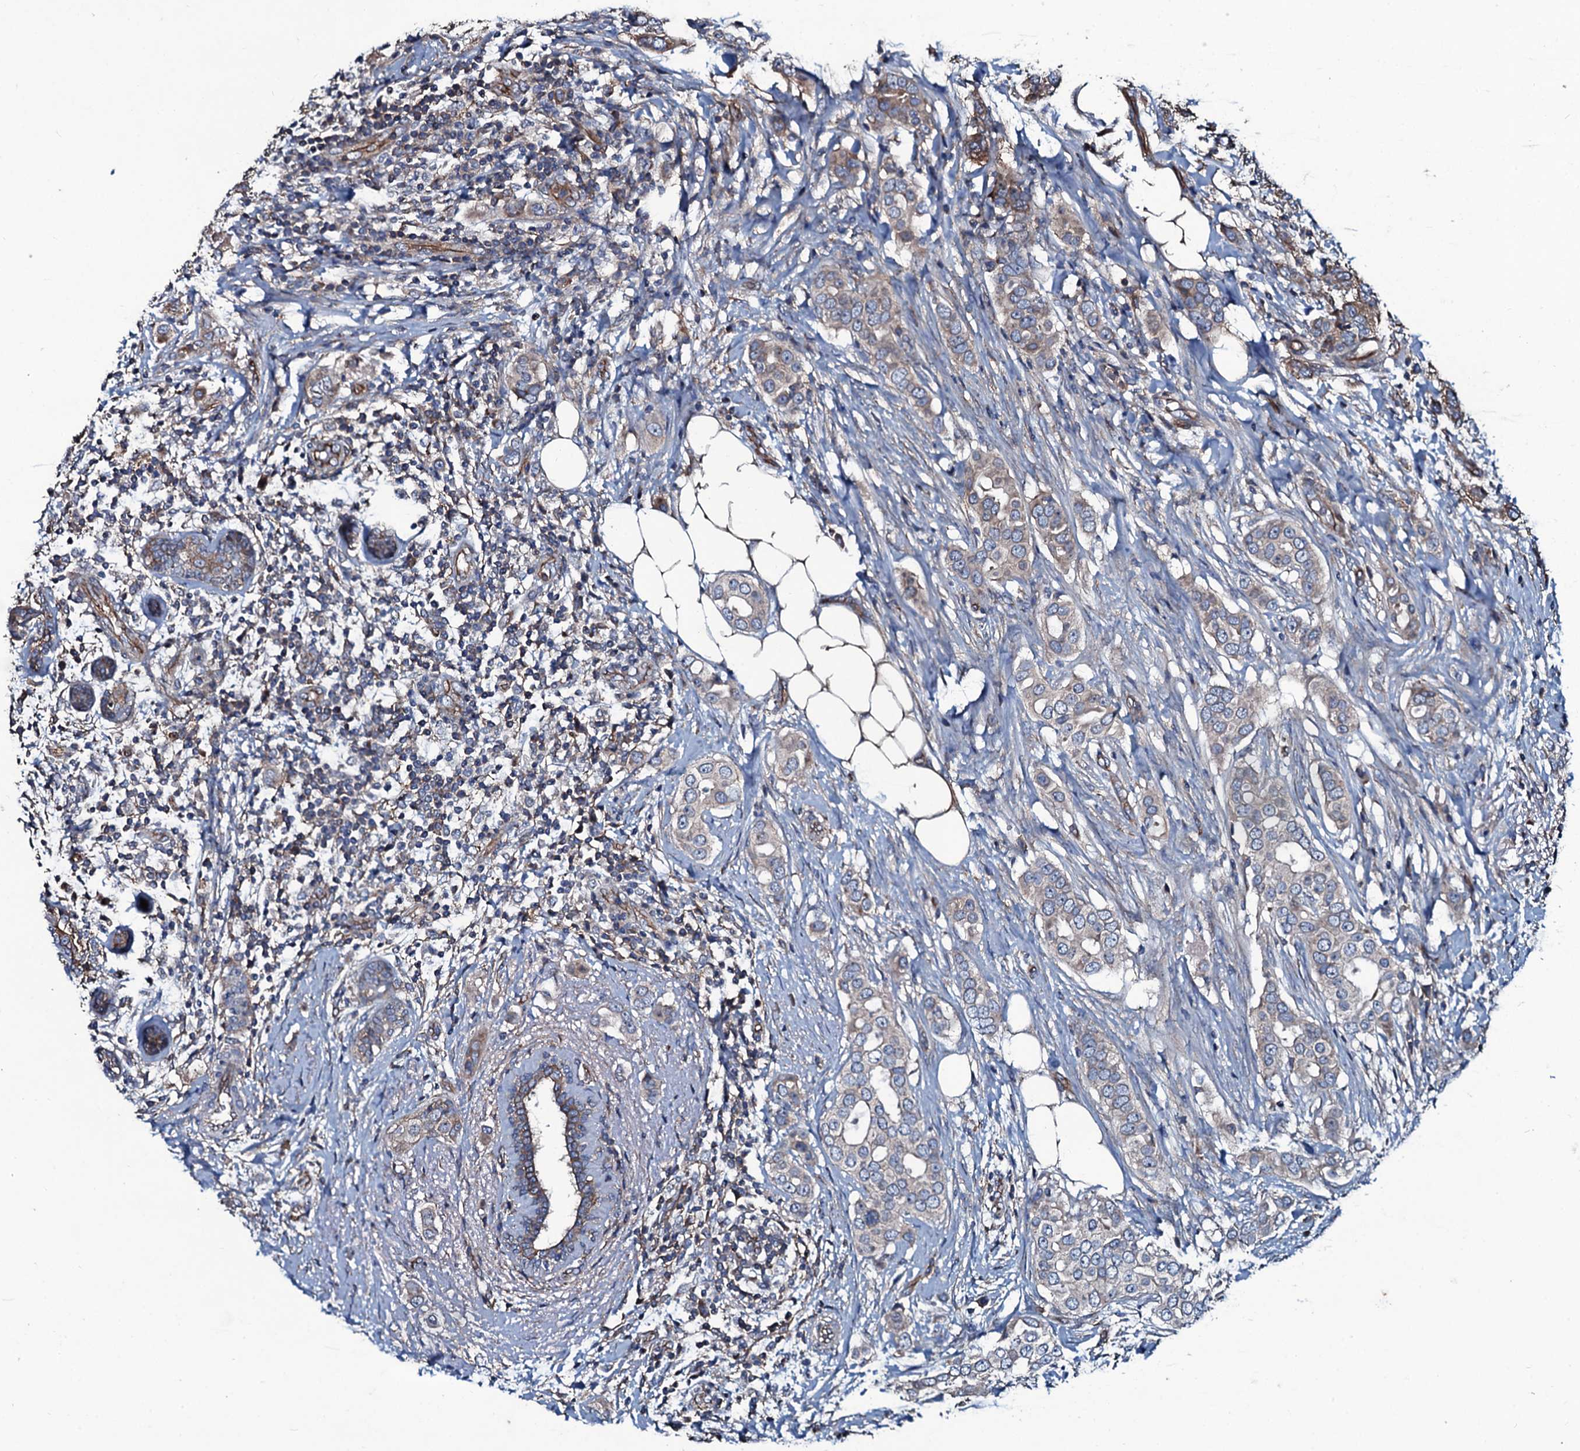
{"staining": {"intensity": "moderate", "quantity": "25%-75%", "location": "cytoplasmic/membranous"}, "tissue": "breast cancer", "cell_type": "Tumor cells", "image_type": "cancer", "snomed": [{"axis": "morphology", "description": "Lobular carcinoma"}, {"axis": "topography", "description": "Breast"}], "caption": "This is an image of immunohistochemistry (IHC) staining of breast cancer, which shows moderate positivity in the cytoplasmic/membranous of tumor cells.", "gene": "DMAC2", "patient": {"sex": "female", "age": 51}}